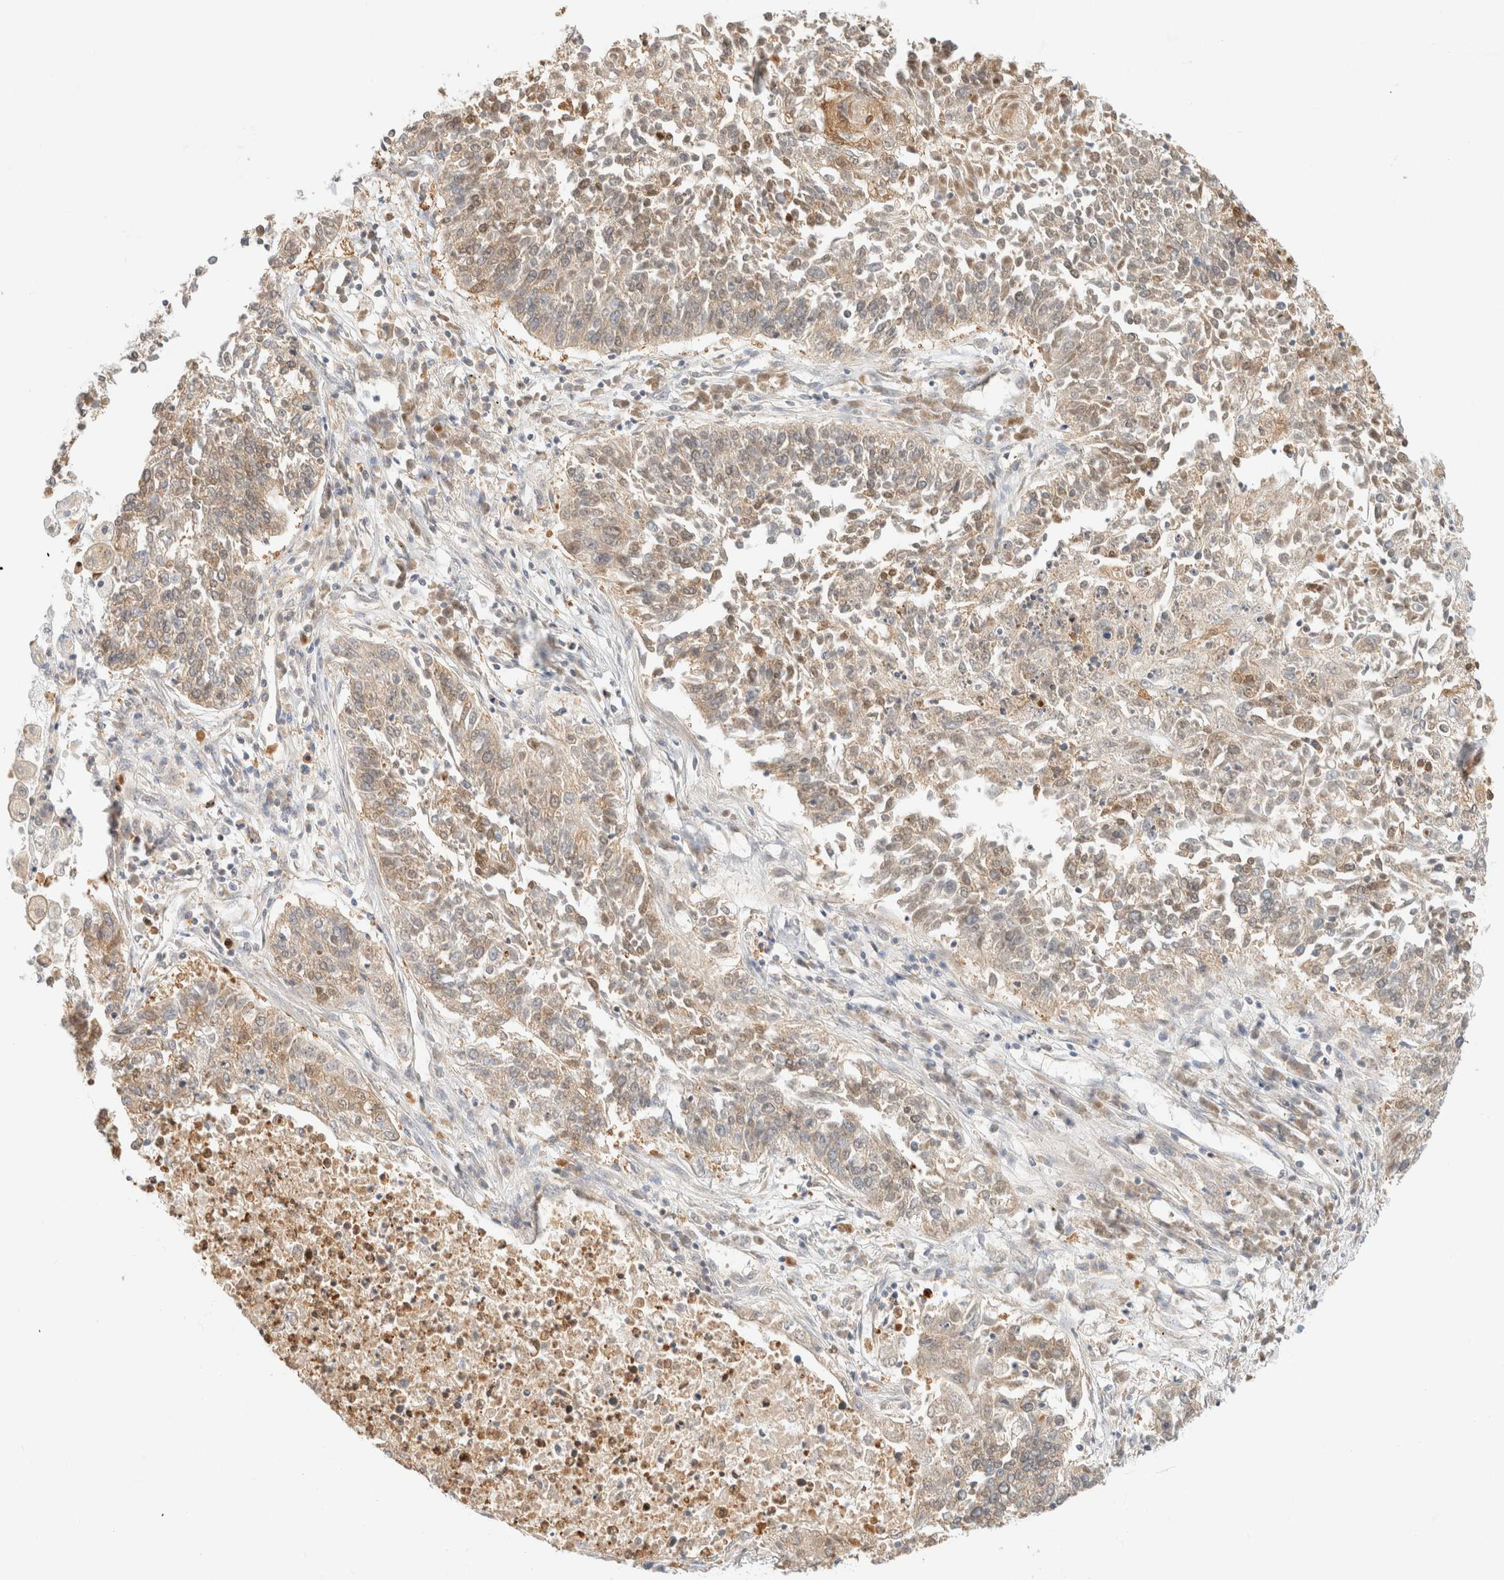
{"staining": {"intensity": "weak", "quantity": ">75%", "location": "cytoplasmic/membranous"}, "tissue": "lung cancer", "cell_type": "Tumor cells", "image_type": "cancer", "snomed": [{"axis": "morphology", "description": "Normal tissue, NOS"}, {"axis": "morphology", "description": "Squamous cell carcinoma, NOS"}, {"axis": "topography", "description": "Lymph node"}, {"axis": "topography", "description": "Cartilage tissue"}, {"axis": "topography", "description": "Bronchus"}, {"axis": "topography", "description": "Lung"}, {"axis": "topography", "description": "Peripheral nerve tissue"}], "caption": "Protein analysis of lung cancer tissue exhibits weak cytoplasmic/membranous staining in approximately >75% of tumor cells.", "gene": "GPI", "patient": {"sex": "female", "age": 49}}